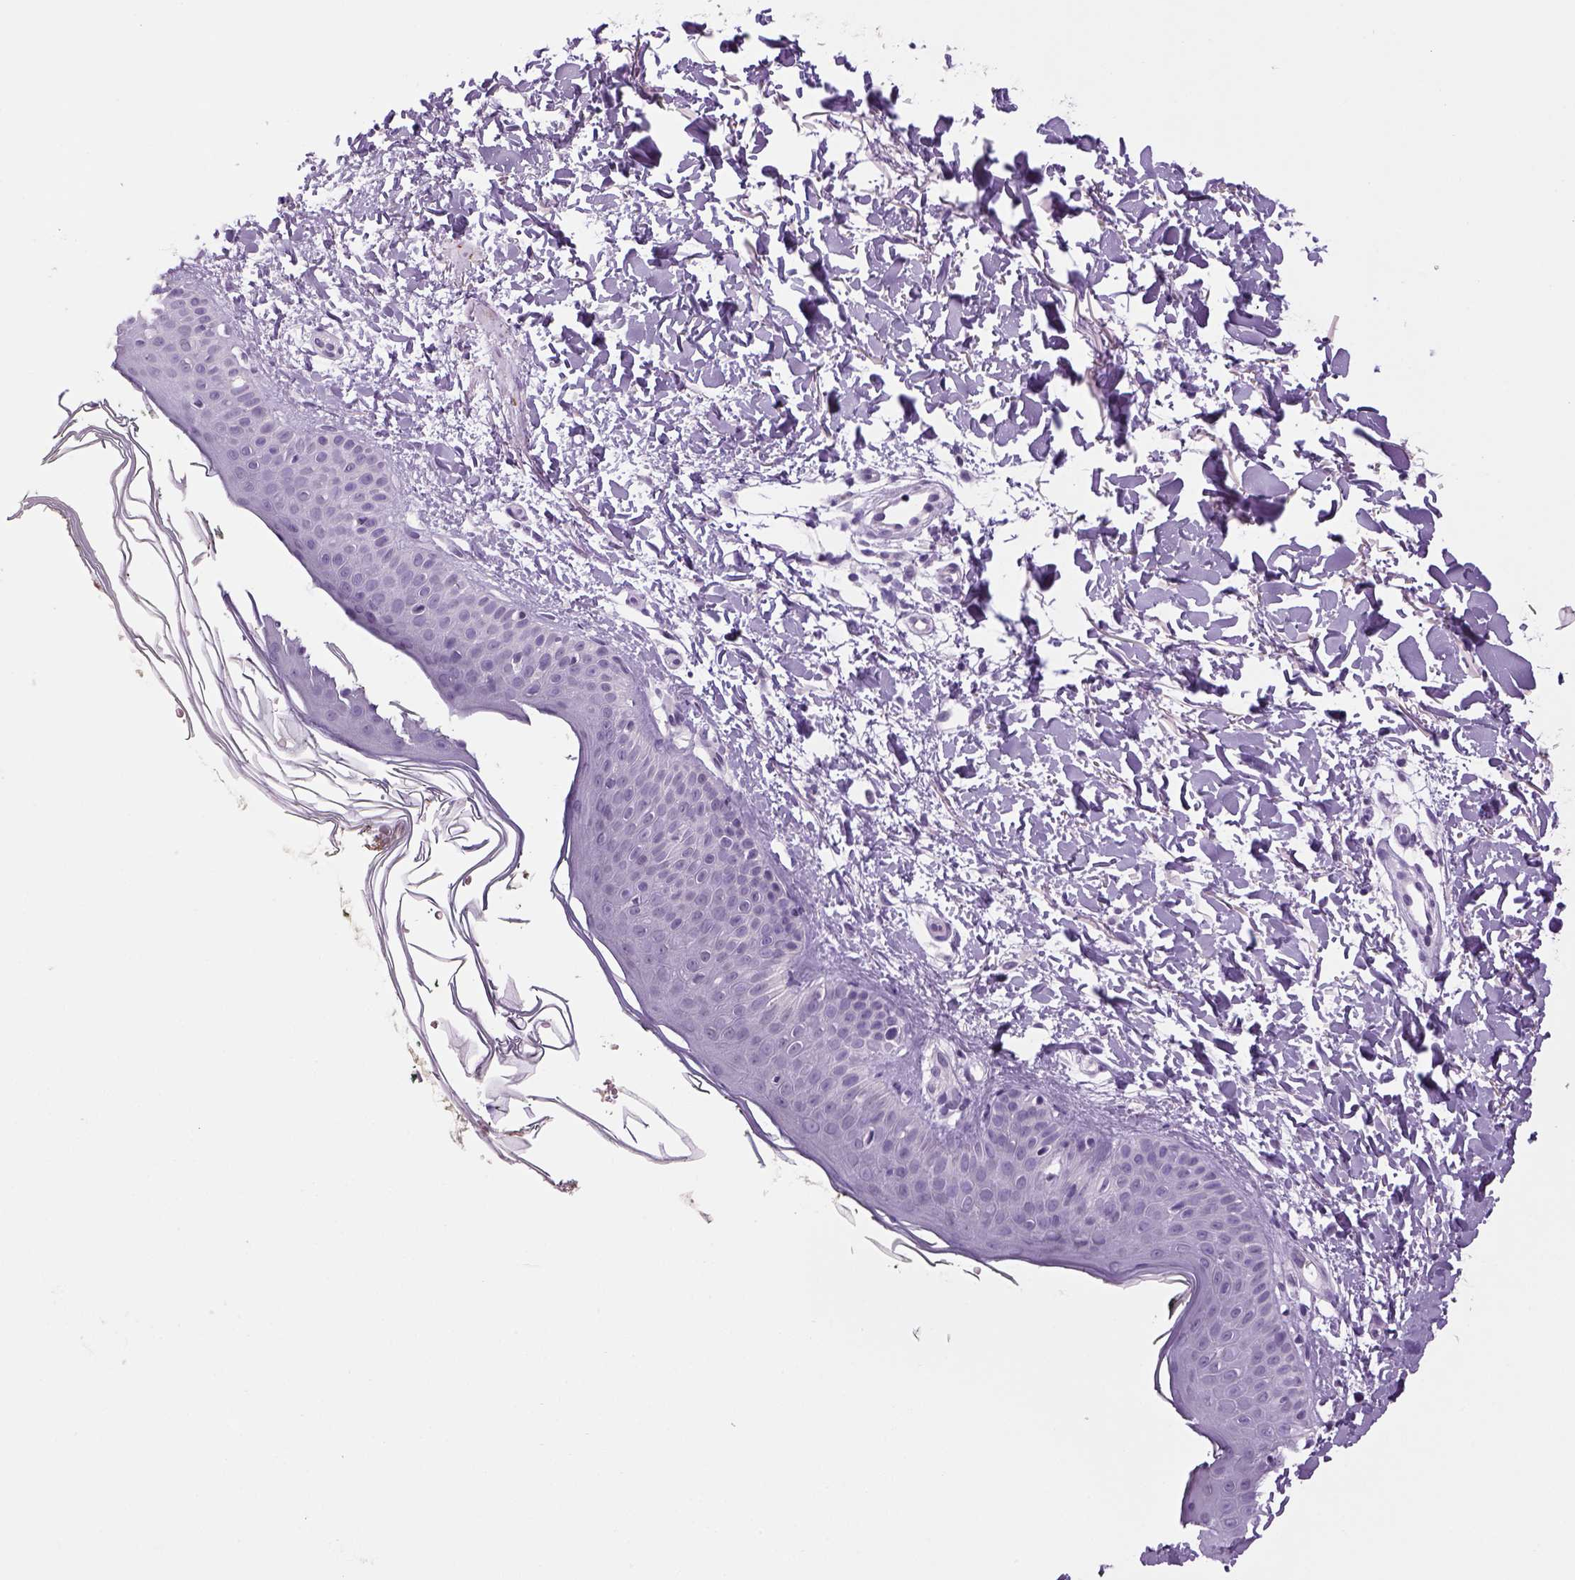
{"staining": {"intensity": "negative", "quantity": "none", "location": "none"}, "tissue": "skin", "cell_type": "Fibroblasts", "image_type": "normal", "snomed": [{"axis": "morphology", "description": "Normal tissue, NOS"}, {"axis": "topography", "description": "Skin"}], "caption": "Immunohistochemistry (IHC) image of benign skin: human skin stained with DAB exhibits no significant protein positivity in fibroblasts. (DAB immunohistochemistry with hematoxylin counter stain).", "gene": "DBH", "patient": {"sex": "female", "age": 62}}